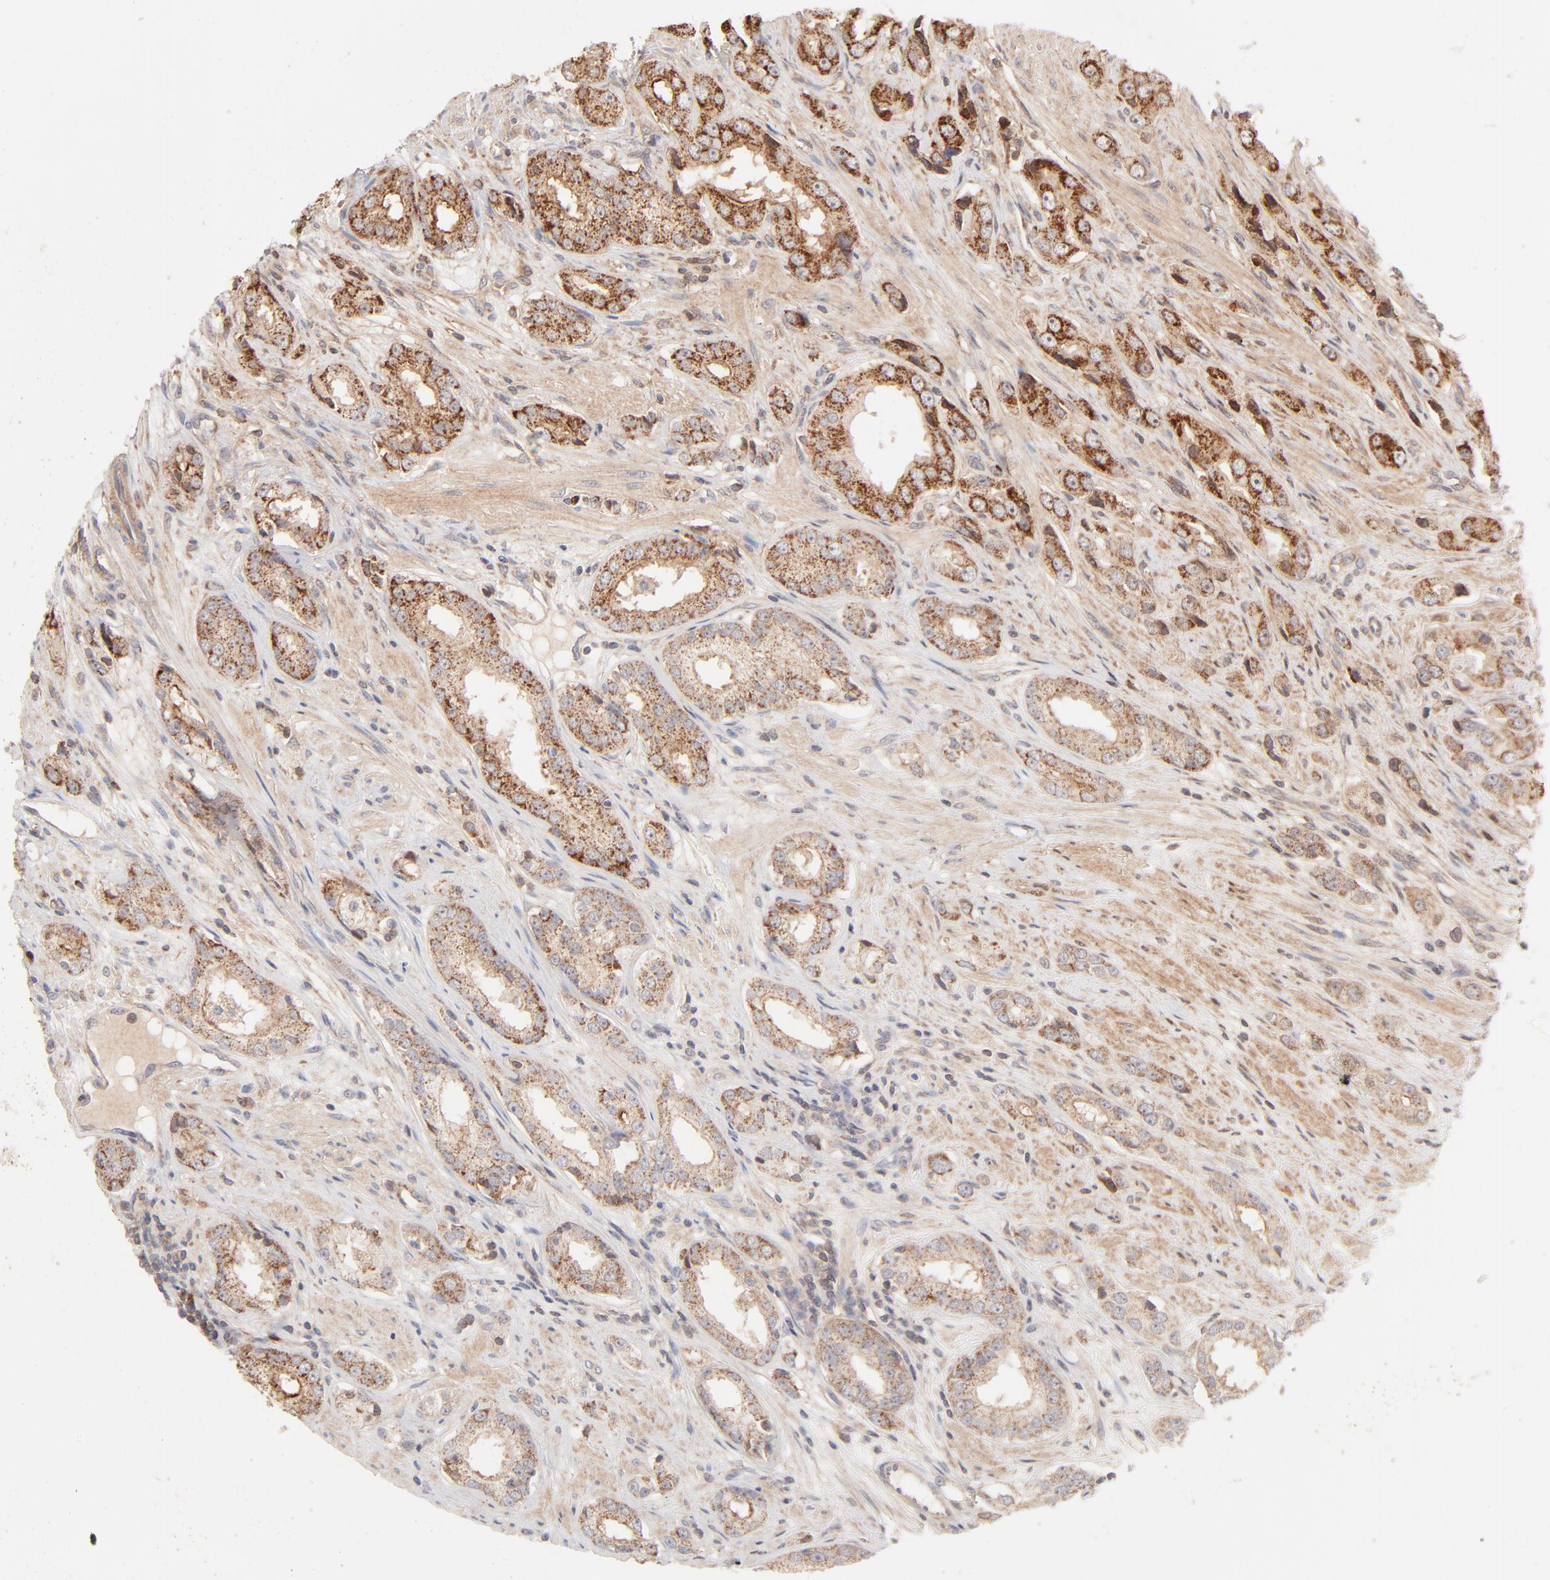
{"staining": {"intensity": "moderate", "quantity": ">75%", "location": "cytoplasmic/membranous"}, "tissue": "prostate cancer", "cell_type": "Tumor cells", "image_type": "cancer", "snomed": [{"axis": "morphology", "description": "Adenocarcinoma, Medium grade"}, {"axis": "topography", "description": "Prostate"}], "caption": "Moderate cytoplasmic/membranous protein positivity is identified in about >75% of tumor cells in medium-grade adenocarcinoma (prostate). (brown staining indicates protein expression, while blue staining denotes nuclei).", "gene": "CSPG4", "patient": {"sex": "male", "age": 53}}